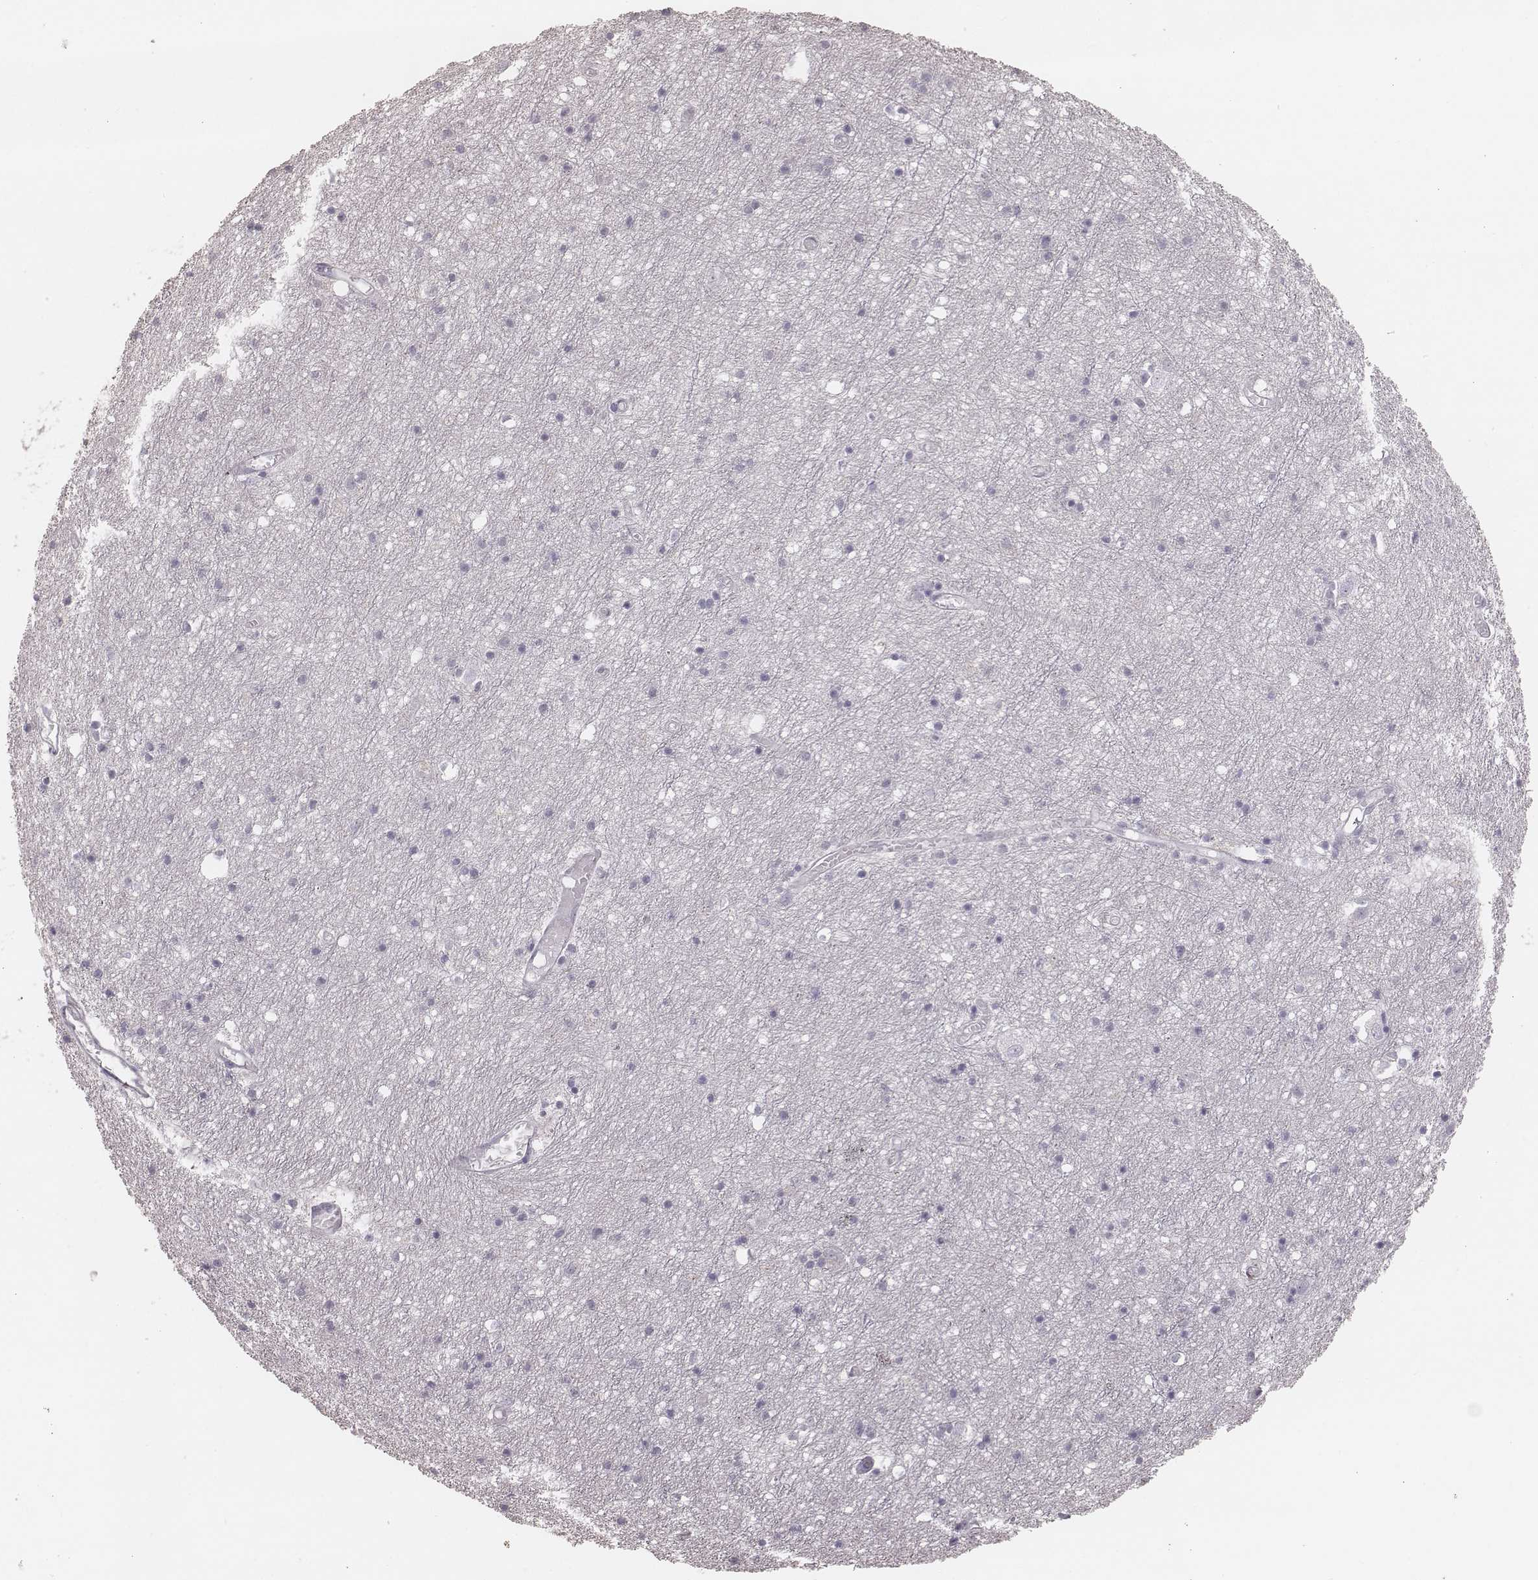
{"staining": {"intensity": "negative", "quantity": "none", "location": "none"}, "tissue": "cerebral cortex", "cell_type": "Endothelial cells", "image_type": "normal", "snomed": [{"axis": "morphology", "description": "Normal tissue, NOS"}, {"axis": "topography", "description": "Cerebral cortex"}], "caption": "Cerebral cortex was stained to show a protein in brown. There is no significant expression in endothelial cells. (Stains: DAB (3,3'-diaminobenzidine) immunohistochemistry (IHC) with hematoxylin counter stain, Microscopy: brightfield microscopy at high magnification).", "gene": "ZP4", "patient": {"sex": "male", "age": 70}}